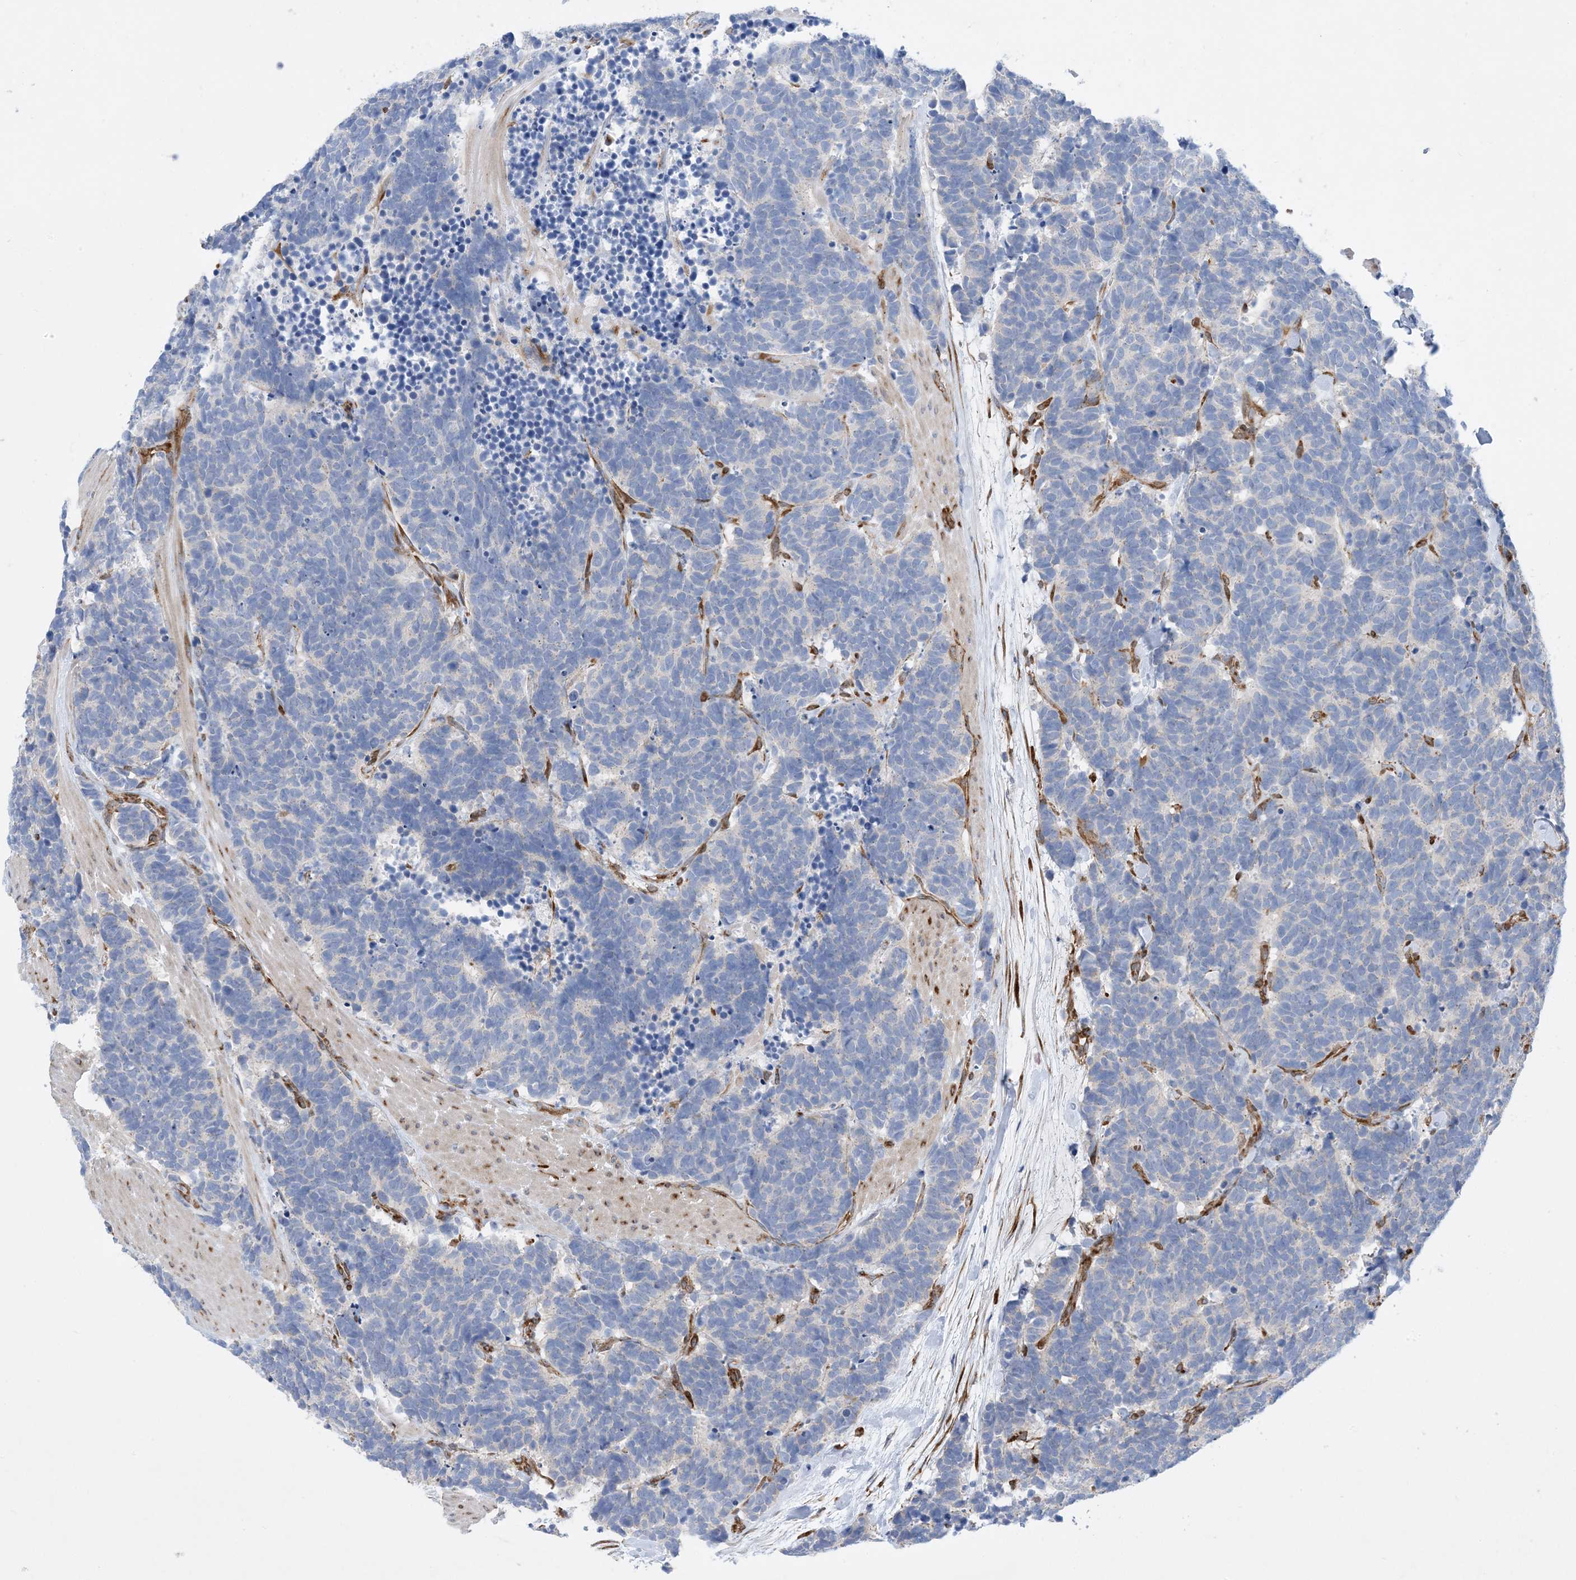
{"staining": {"intensity": "negative", "quantity": "none", "location": "none"}, "tissue": "carcinoid", "cell_type": "Tumor cells", "image_type": "cancer", "snomed": [{"axis": "morphology", "description": "Carcinoma, NOS"}, {"axis": "morphology", "description": "Carcinoid, malignant, NOS"}, {"axis": "topography", "description": "Urinary bladder"}], "caption": "This image is of carcinoid stained with immunohistochemistry to label a protein in brown with the nuclei are counter-stained blue. There is no expression in tumor cells.", "gene": "RBMS3", "patient": {"sex": "male", "age": 57}}